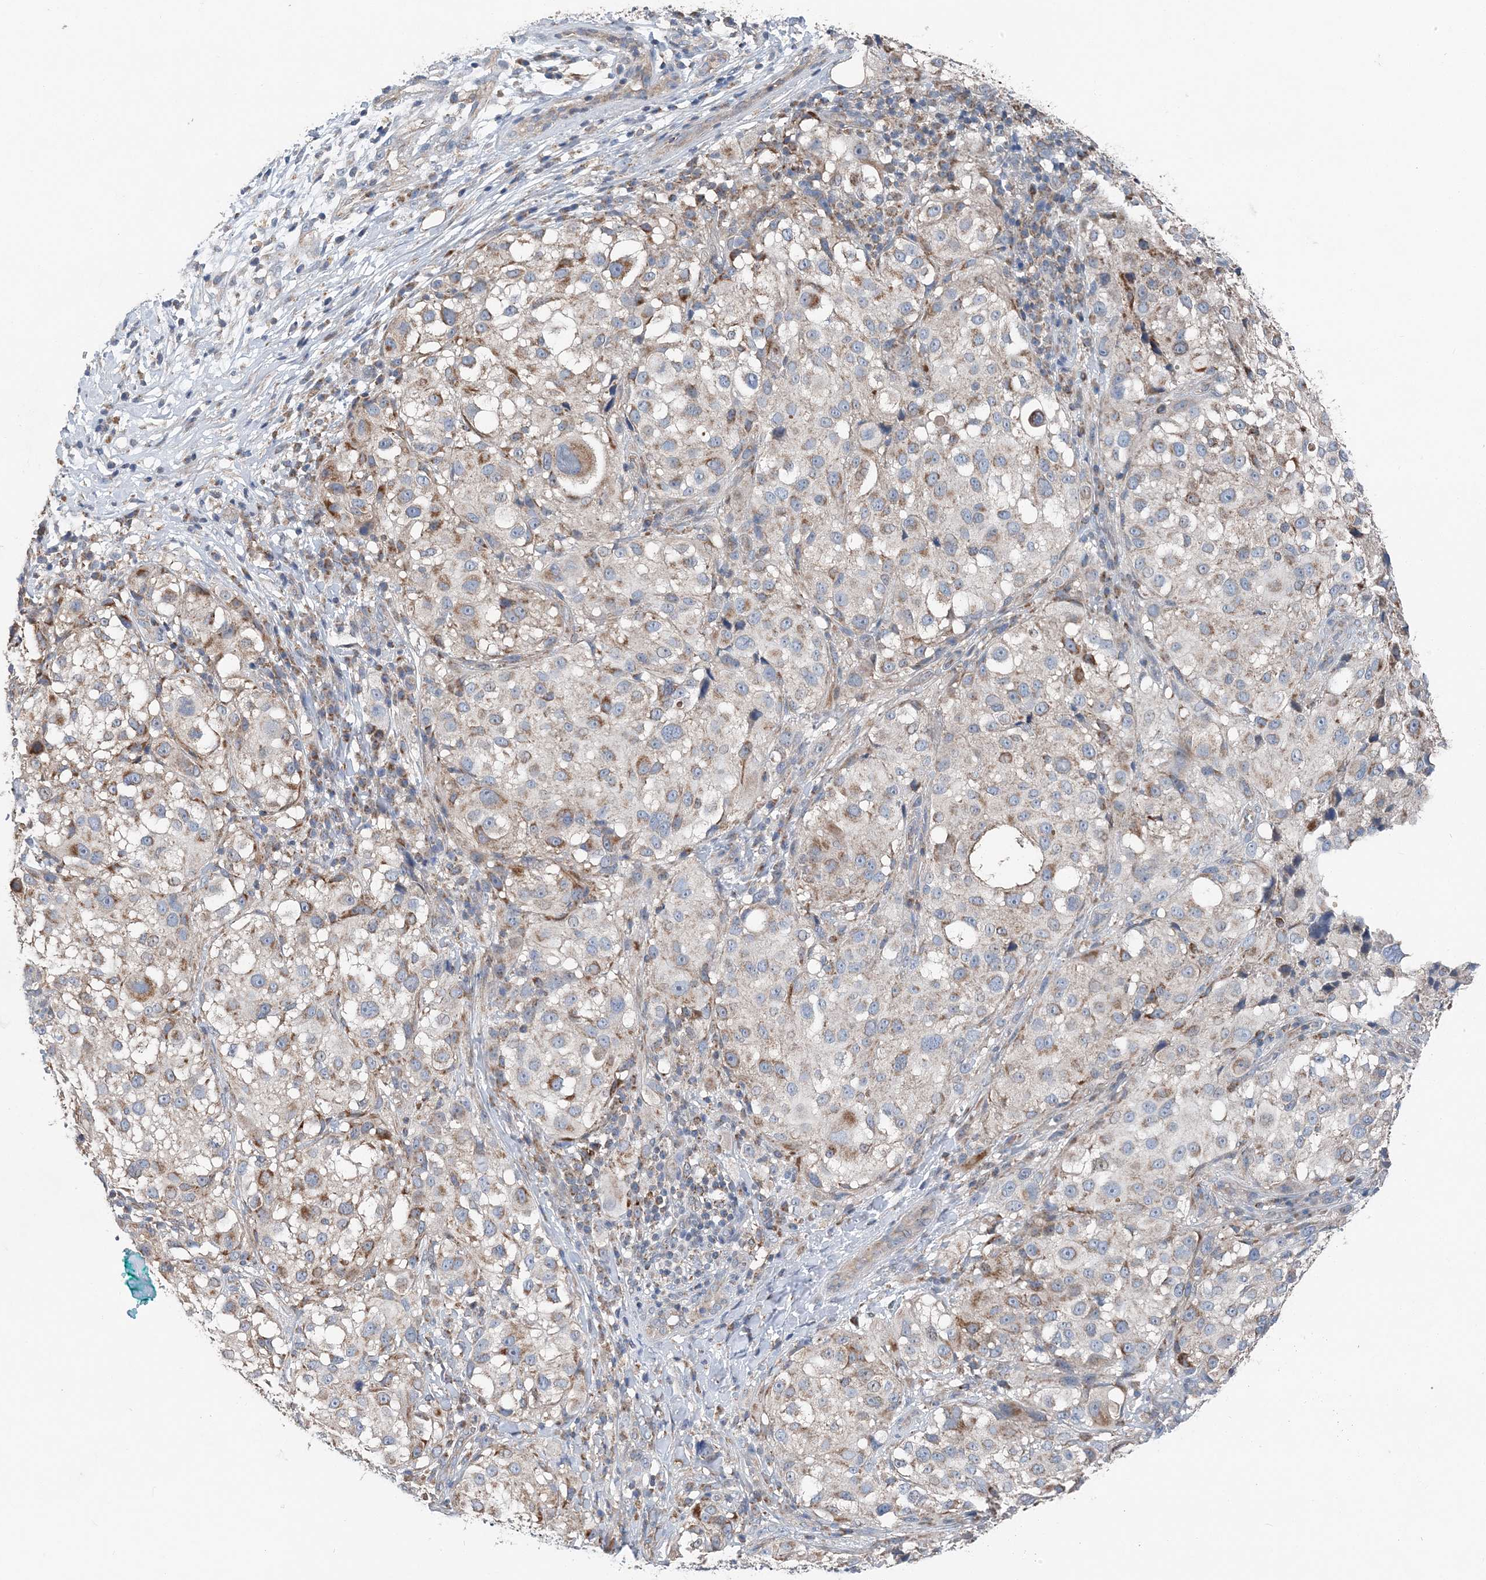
{"staining": {"intensity": "weak", "quantity": "<25%", "location": "cytoplasmic/membranous"}, "tissue": "melanoma", "cell_type": "Tumor cells", "image_type": "cancer", "snomed": [{"axis": "morphology", "description": "Necrosis, NOS"}, {"axis": "morphology", "description": "Malignant melanoma, NOS"}, {"axis": "topography", "description": "Skin"}], "caption": "High power microscopy photomicrograph of an IHC micrograph of melanoma, revealing no significant positivity in tumor cells. Nuclei are stained in blue.", "gene": "SPRY2", "patient": {"sex": "female", "age": 87}}